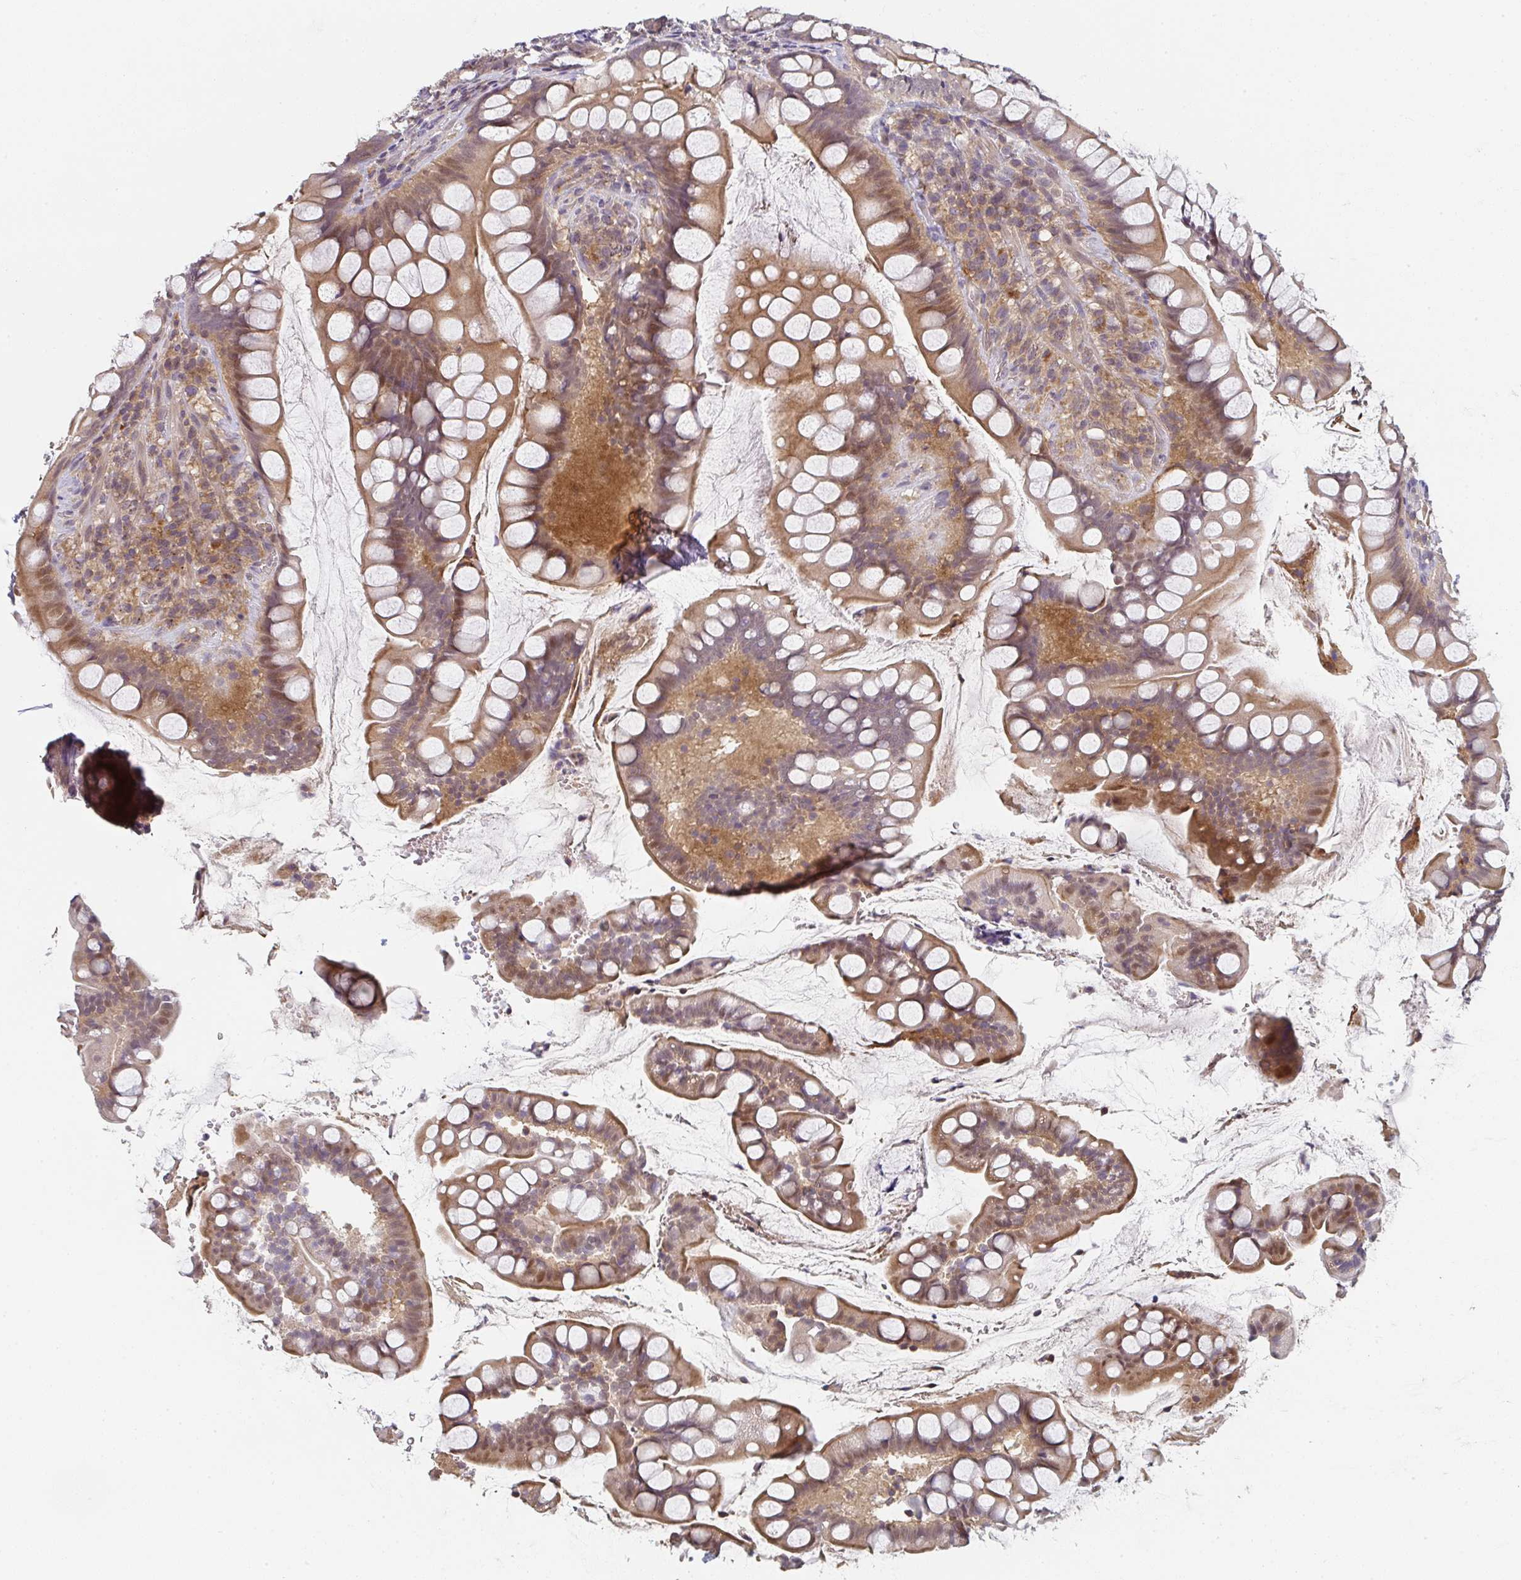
{"staining": {"intensity": "moderate", "quantity": "25%-75%", "location": "cytoplasmic/membranous,nuclear"}, "tissue": "small intestine", "cell_type": "Glandular cells", "image_type": "normal", "snomed": [{"axis": "morphology", "description": "Normal tissue, NOS"}, {"axis": "topography", "description": "Small intestine"}], "caption": "The micrograph reveals immunohistochemical staining of unremarkable small intestine. There is moderate cytoplasmic/membranous,nuclear positivity is present in about 25%-75% of glandular cells. (brown staining indicates protein expression, while blue staining denotes nuclei).", "gene": "RANGRF", "patient": {"sex": "male", "age": 70}}